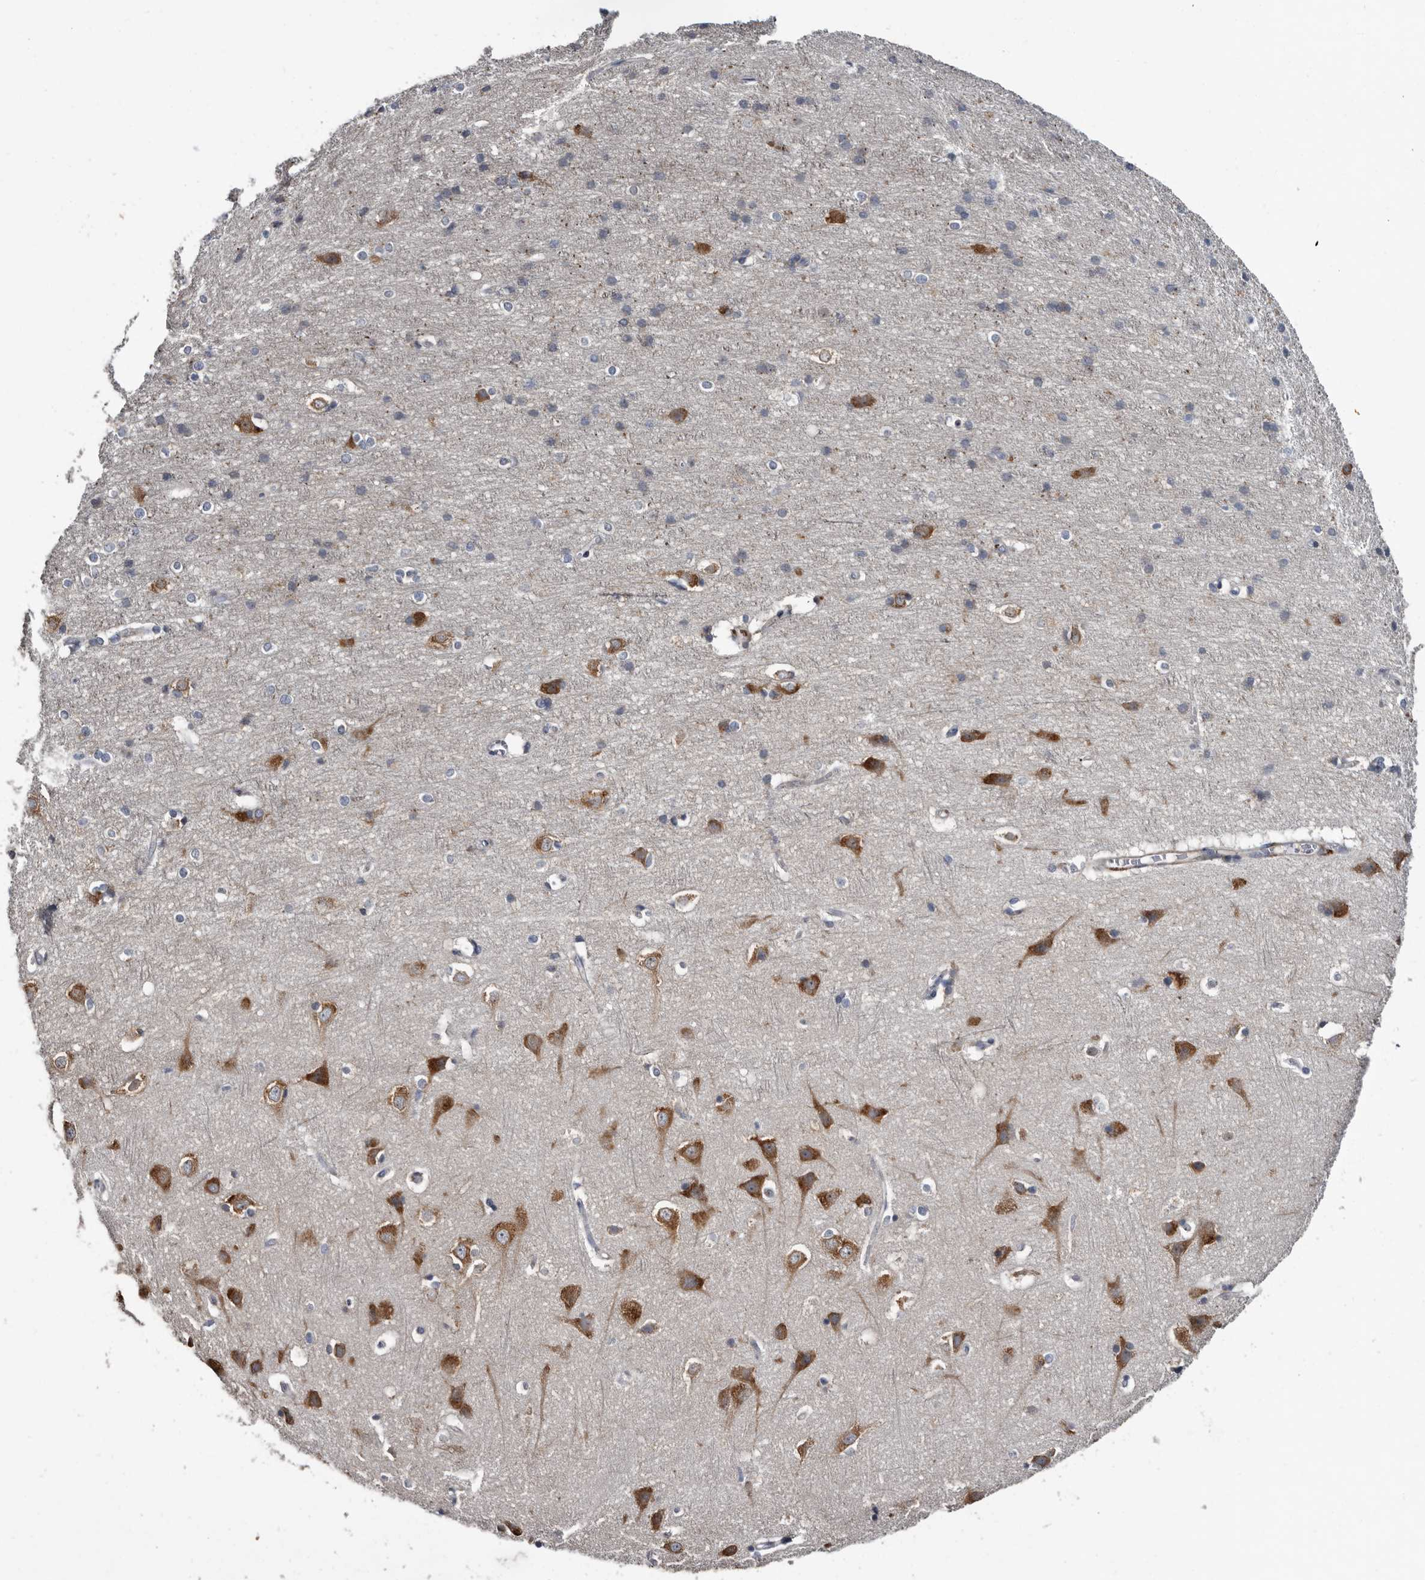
{"staining": {"intensity": "negative", "quantity": "none", "location": "none"}, "tissue": "cerebral cortex", "cell_type": "Endothelial cells", "image_type": "normal", "snomed": [{"axis": "morphology", "description": "Normal tissue, NOS"}, {"axis": "topography", "description": "Cerebral cortex"}], "caption": "There is no significant staining in endothelial cells of cerebral cortex. (DAB (3,3'-diaminobenzidine) immunohistochemistry with hematoxylin counter stain).", "gene": "IARS1", "patient": {"sex": "male", "age": 54}}